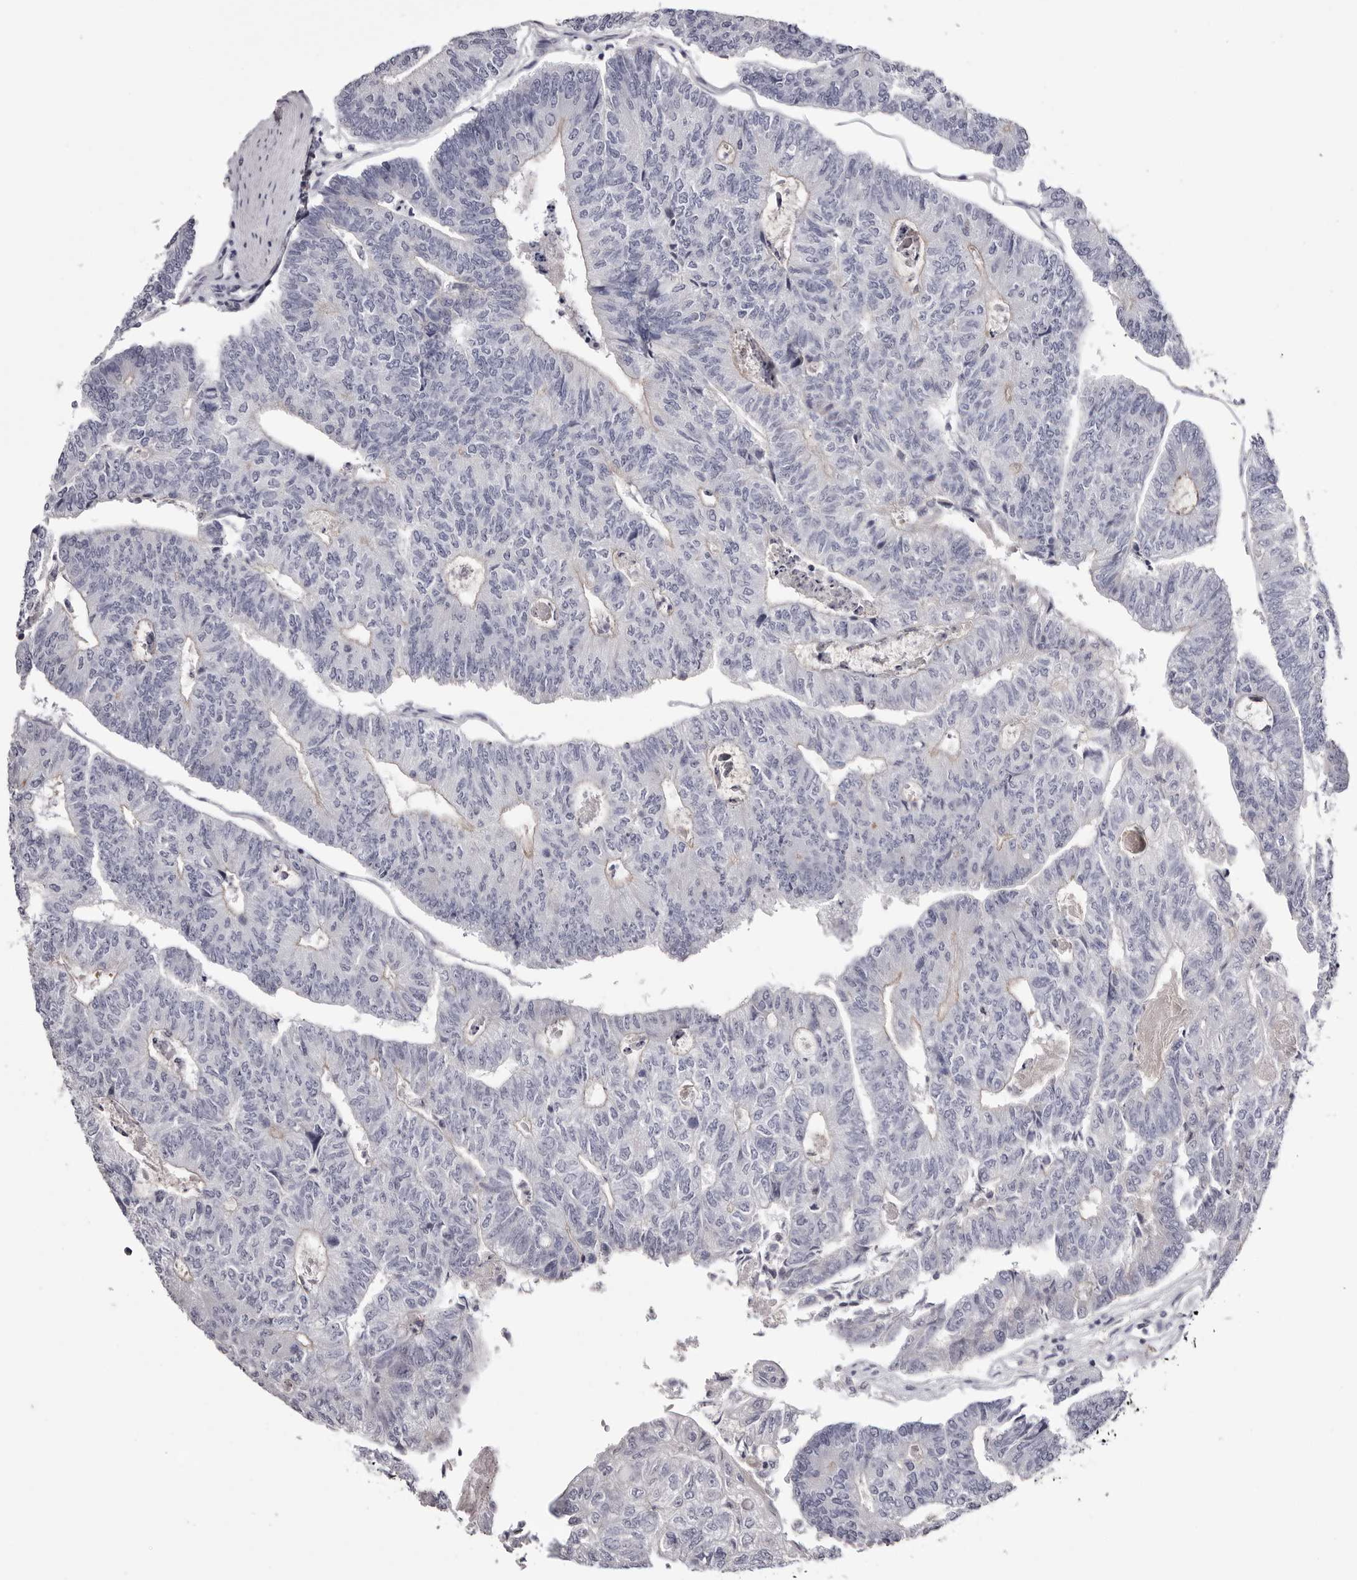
{"staining": {"intensity": "negative", "quantity": "none", "location": "none"}, "tissue": "colorectal cancer", "cell_type": "Tumor cells", "image_type": "cancer", "snomed": [{"axis": "morphology", "description": "Adenocarcinoma, NOS"}, {"axis": "topography", "description": "Colon"}], "caption": "Tumor cells are negative for brown protein staining in colorectal cancer (adenocarcinoma).", "gene": "CA6", "patient": {"sex": "female", "age": 67}}